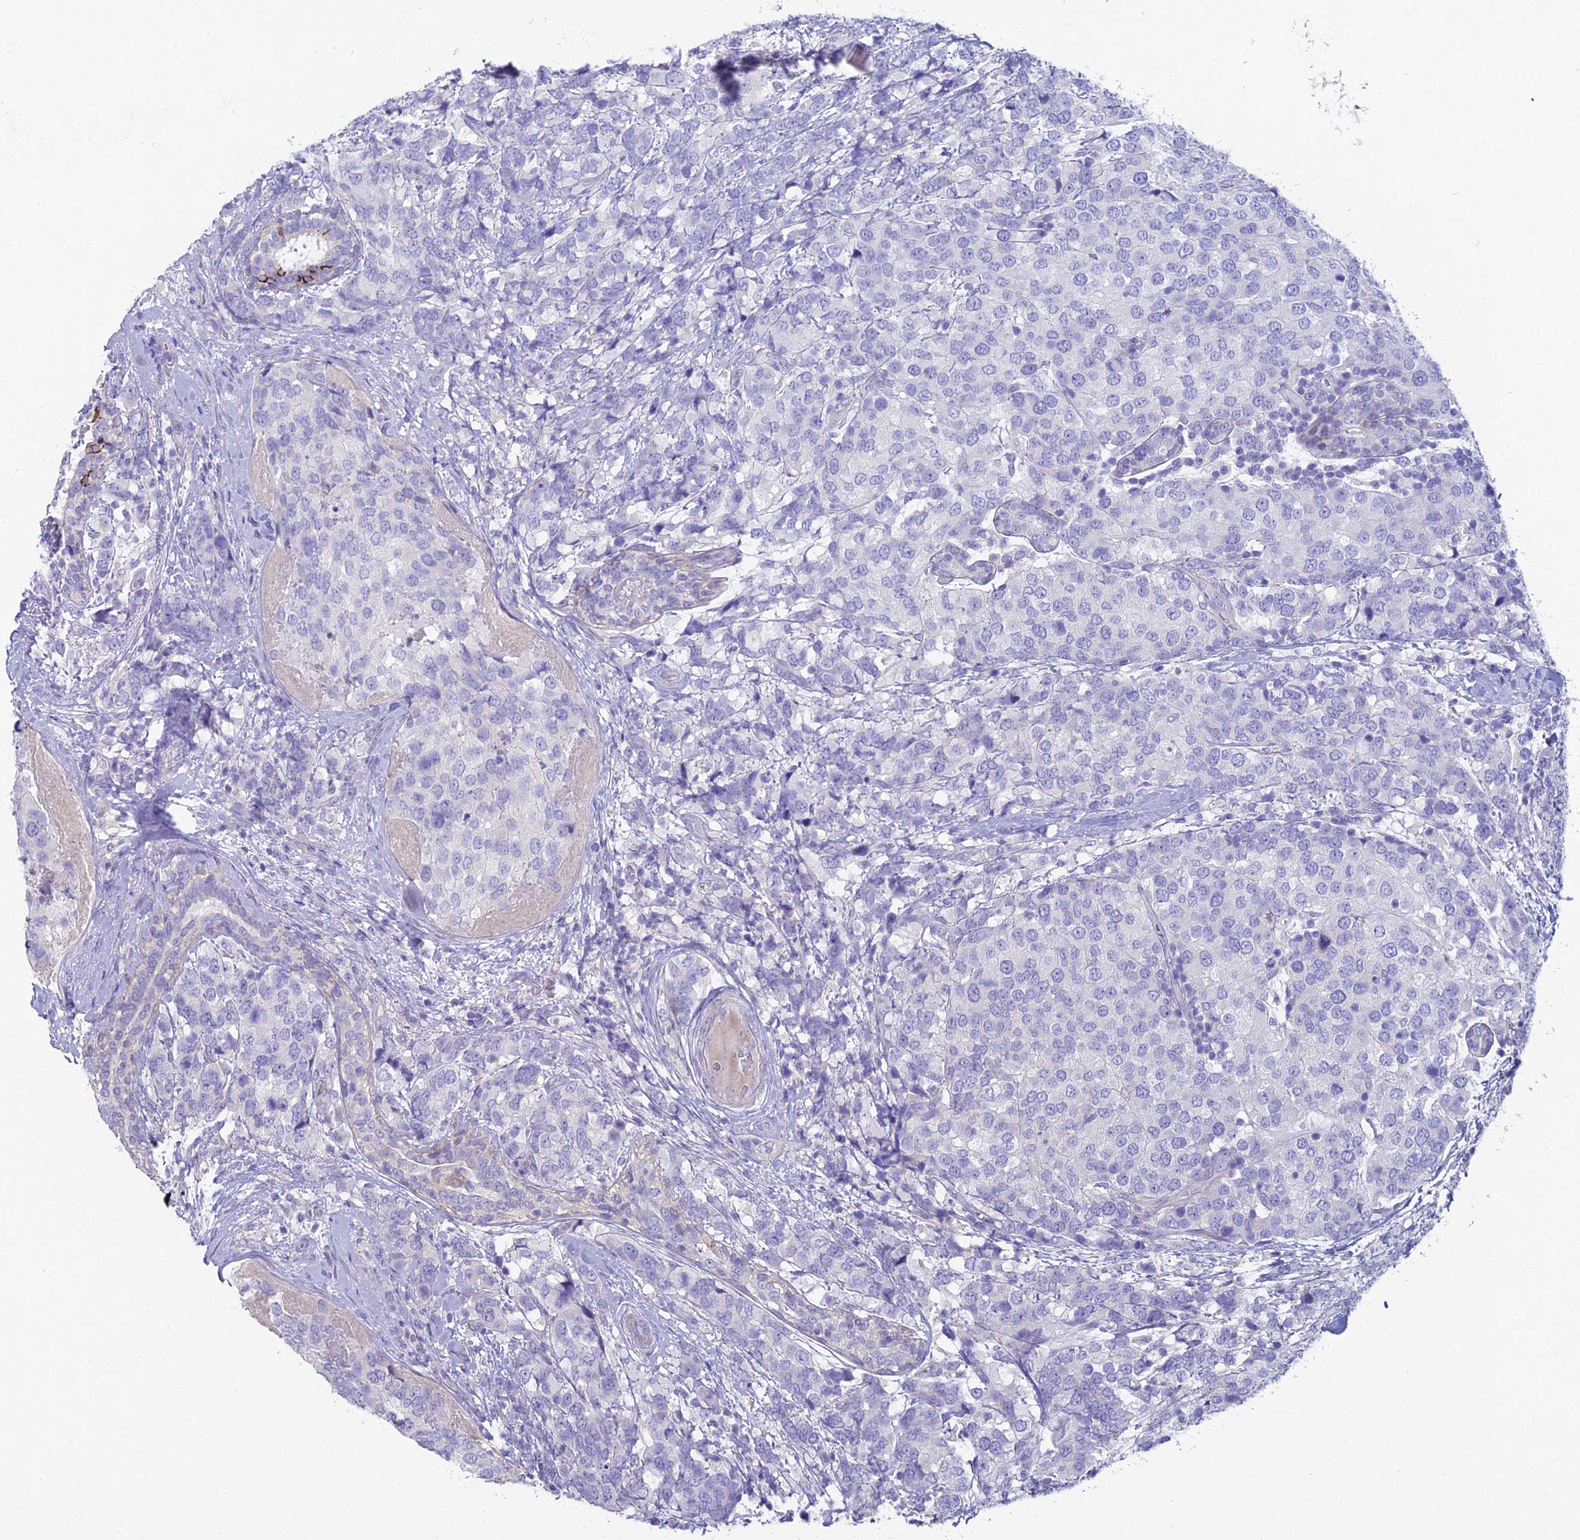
{"staining": {"intensity": "negative", "quantity": "none", "location": "none"}, "tissue": "breast cancer", "cell_type": "Tumor cells", "image_type": "cancer", "snomed": [{"axis": "morphology", "description": "Lobular carcinoma"}, {"axis": "topography", "description": "Breast"}], "caption": "IHC micrograph of breast cancer stained for a protein (brown), which shows no staining in tumor cells.", "gene": "NCAM1", "patient": {"sex": "female", "age": 59}}